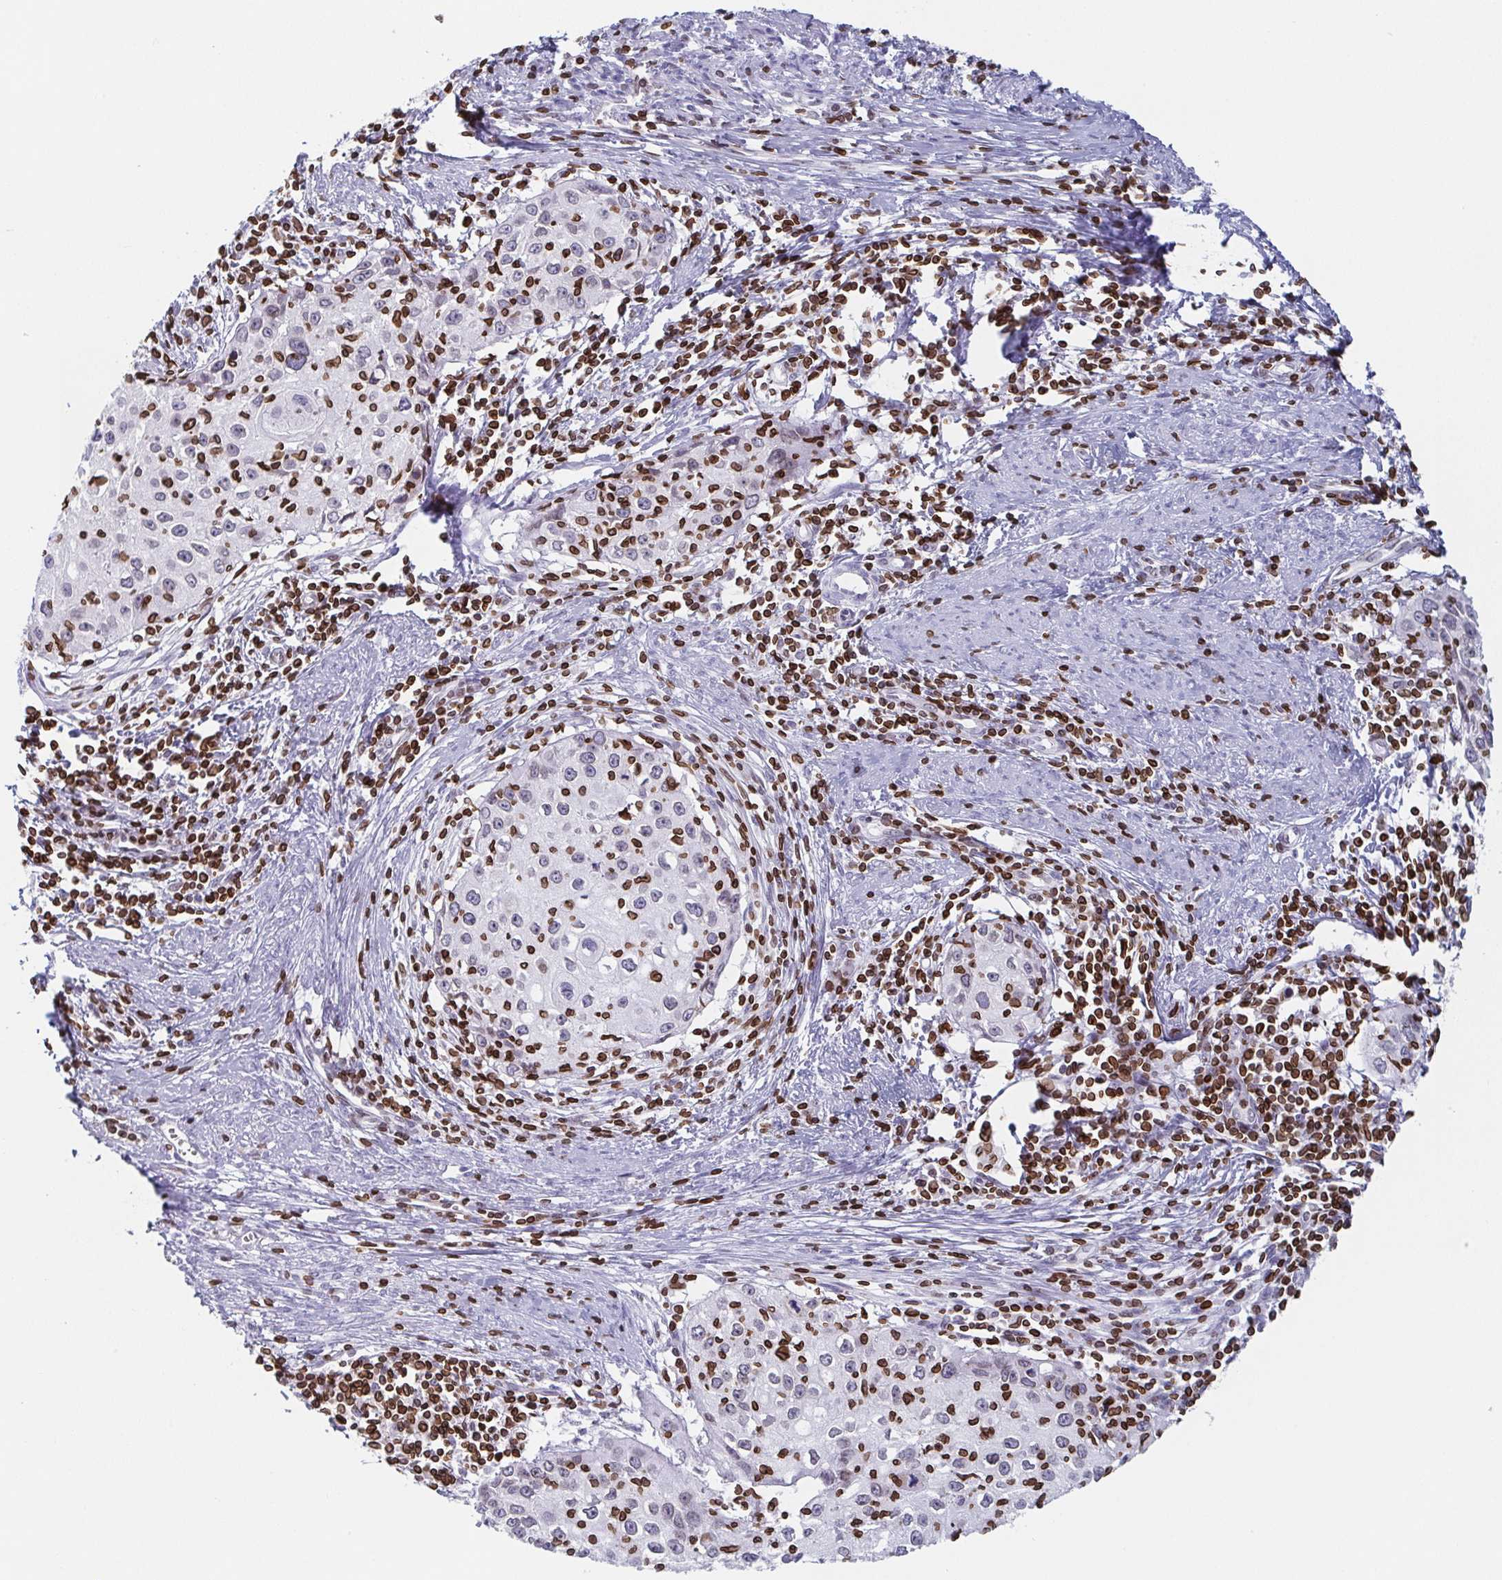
{"staining": {"intensity": "negative", "quantity": "none", "location": "none"}, "tissue": "cervical cancer", "cell_type": "Tumor cells", "image_type": "cancer", "snomed": [{"axis": "morphology", "description": "Squamous cell carcinoma, NOS"}, {"axis": "topography", "description": "Cervix"}], "caption": "High power microscopy image of an IHC photomicrograph of cervical cancer, revealing no significant expression in tumor cells. The staining is performed using DAB (3,3'-diaminobenzidine) brown chromogen with nuclei counter-stained in using hematoxylin.", "gene": "BTBD7", "patient": {"sex": "female", "age": 40}}